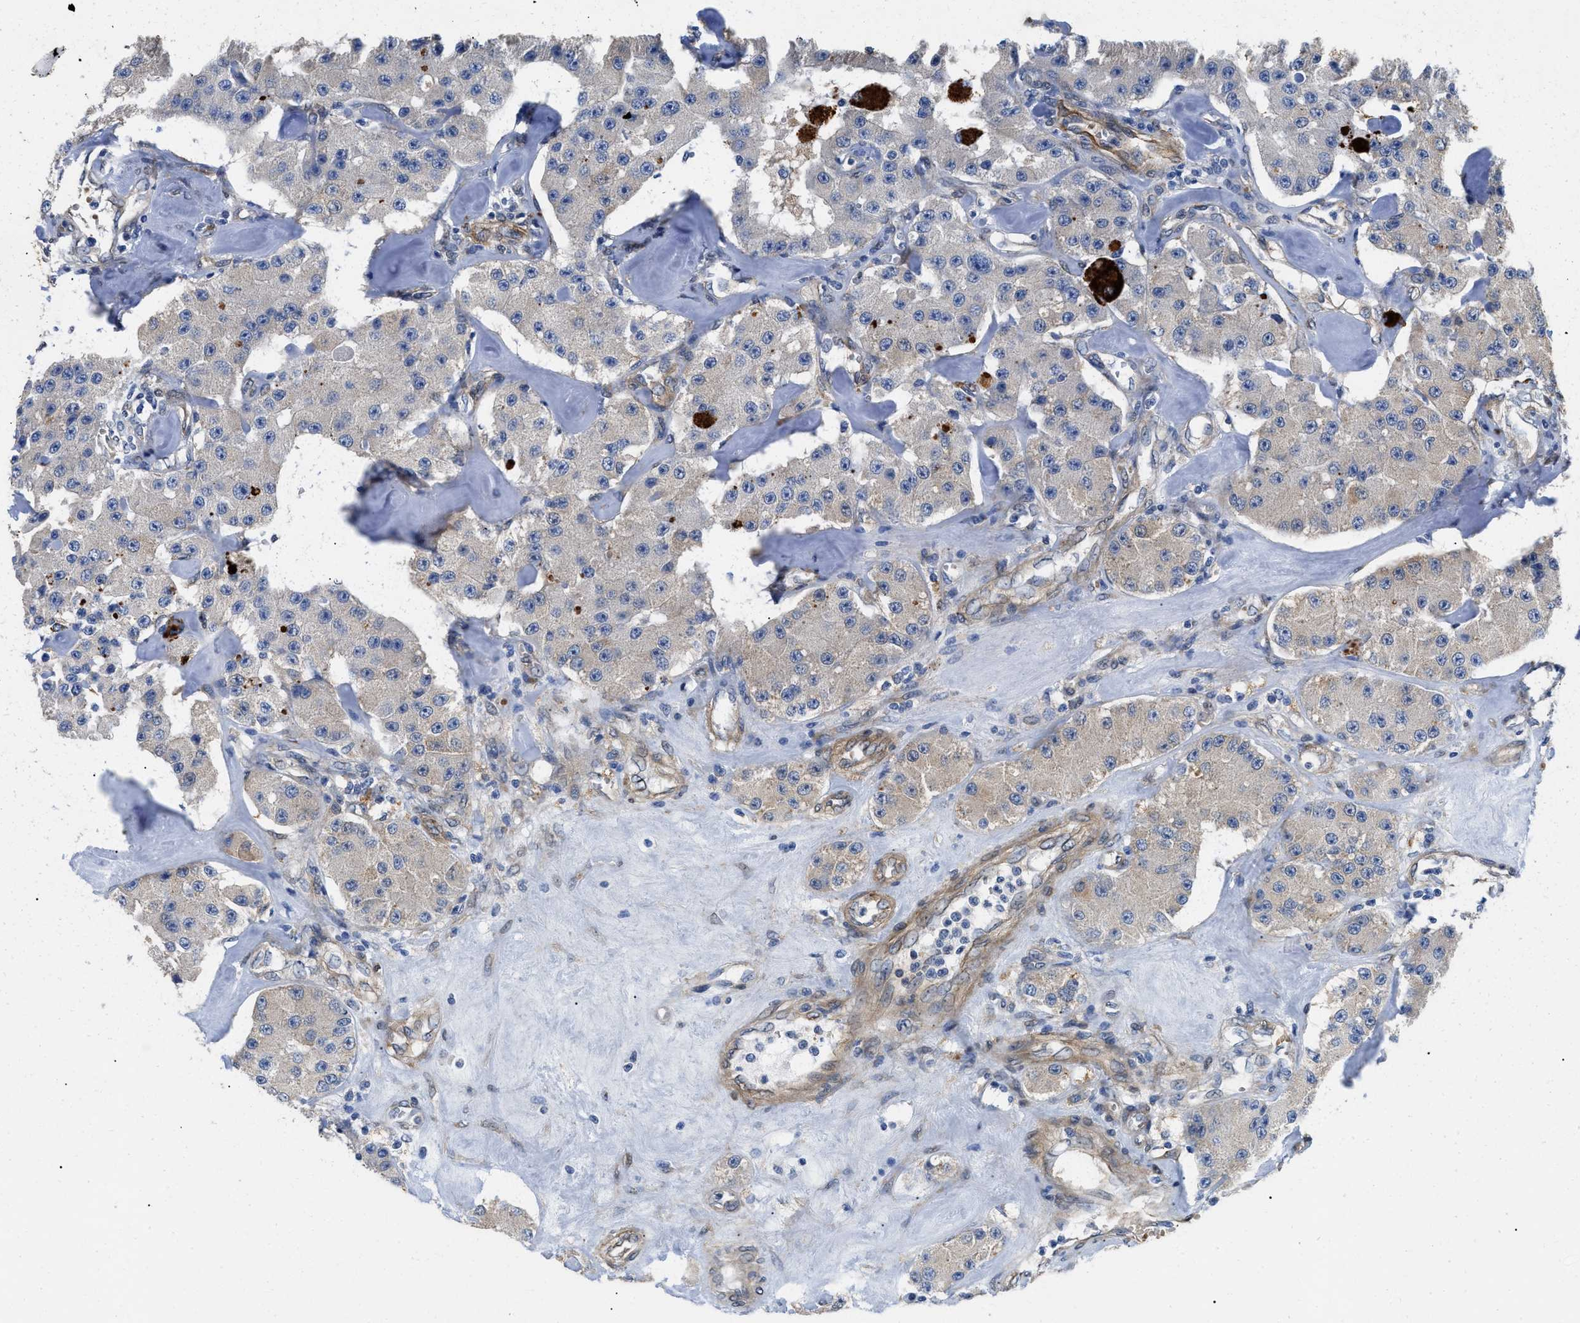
{"staining": {"intensity": "negative", "quantity": "none", "location": "none"}, "tissue": "carcinoid", "cell_type": "Tumor cells", "image_type": "cancer", "snomed": [{"axis": "morphology", "description": "Carcinoid, malignant, NOS"}, {"axis": "topography", "description": "Pancreas"}], "caption": "High magnification brightfield microscopy of carcinoid (malignant) stained with DAB (3,3'-diaminobenzidine) (brown) and counterstained with hematoxylin (blue): tumor cells show no significant expression.", "gene": "RAPH1", "patient": {"sex": "male", "age": 41}}